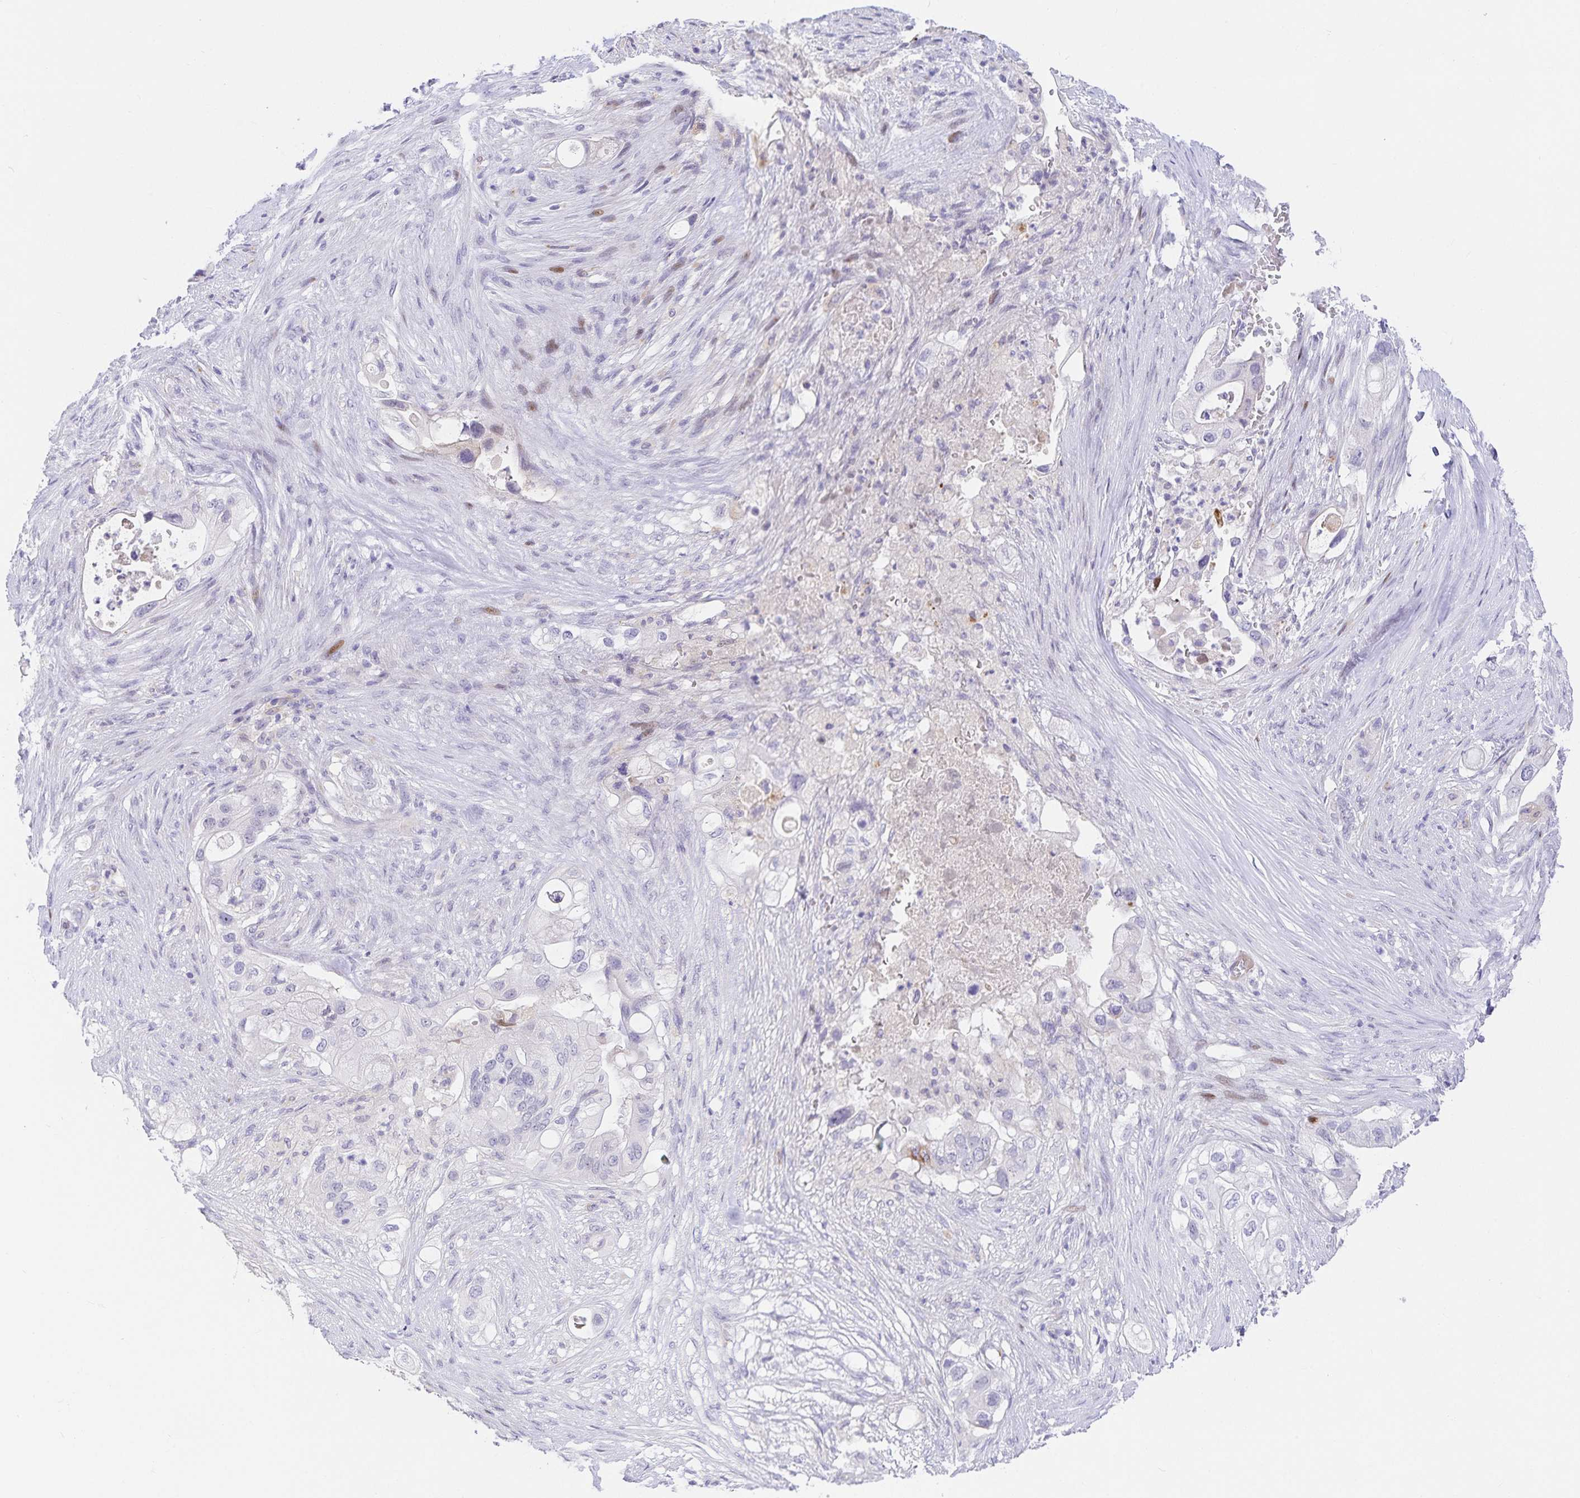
{"staining": {"intensity": "negative", "quantity": "none", "location": "none"}, "tissue": "pancreatic cancer", "cell_type": "Tumor cells", "image_type": "cancer", "snomed": [{"axis": "morphology", "description": "Adenocarcinoma, NOS"}, {"axis": "topography", "description": "Pancreas"}], "caption": "DAB (3,3'-diaminobenzidine) immunohistochemical staining of adenocarcinoma (pancreatic) demonstrates no significant positivity in tumor cells.", "gene": "KBTBD13", "patient": {"sex": "female", "age": 72}}